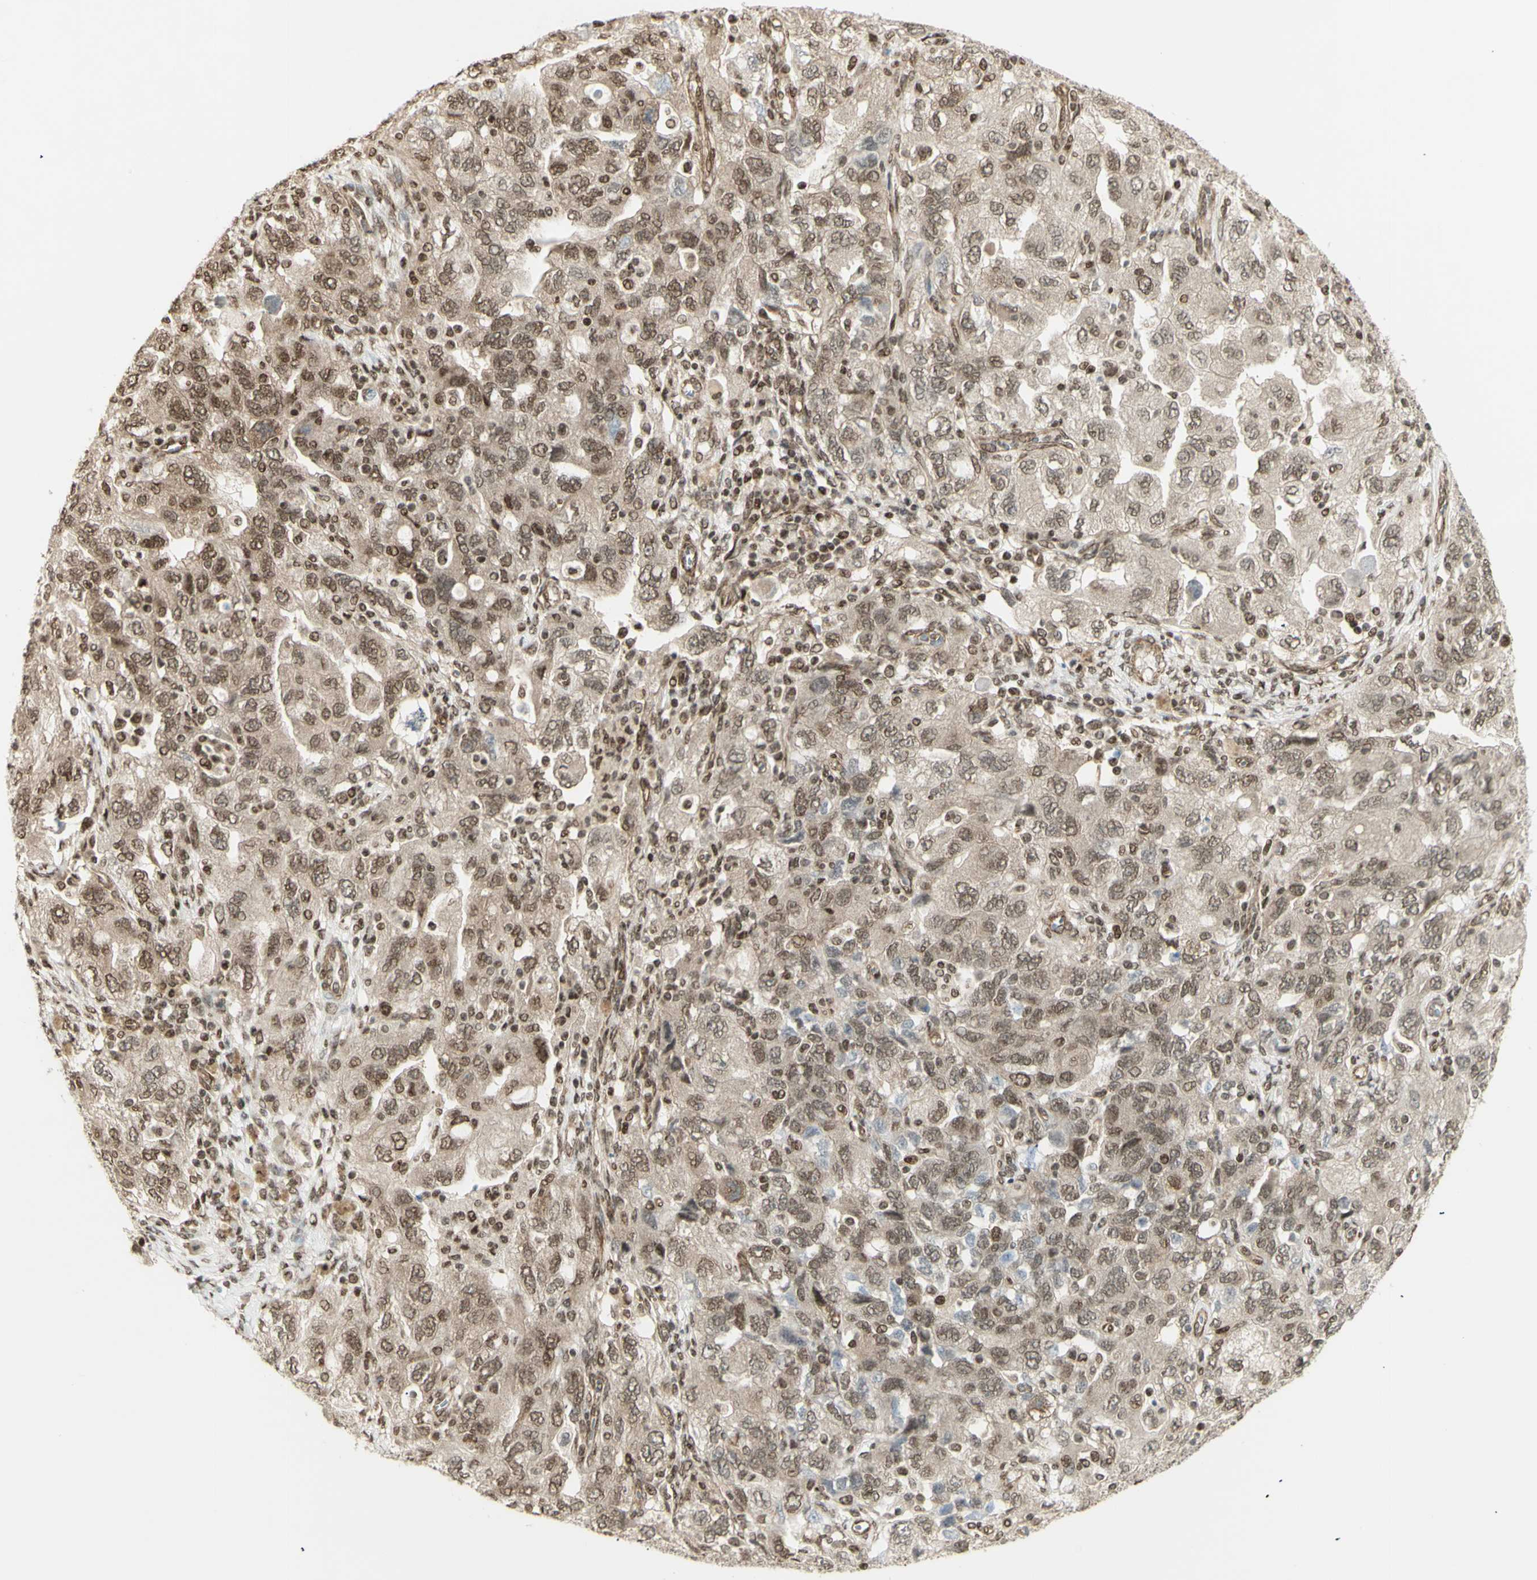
{"staining": {"intensity": "weak", "quantity": ">75%", "location": "nuclear"}, "tissue": "ovarian cancer", "cell_type": "Tumor cells", "image_type": "cancer", "snomed": [{"axis": "morphology", "description": "Carcinoma, NOS"}, {"axis": "morphology", "description": "Cystadenocarcinoma, serous, NOS"}, {"axis": "topography", "description": "Ovary"}], "caption": "Brown immunohistochemical staining in human ovarian carcinoma reveals weak nuclear staining in about >75% of tumor cells.", "gene": "ZMYM6", "patient": {"sex": "female", "age": 69}}